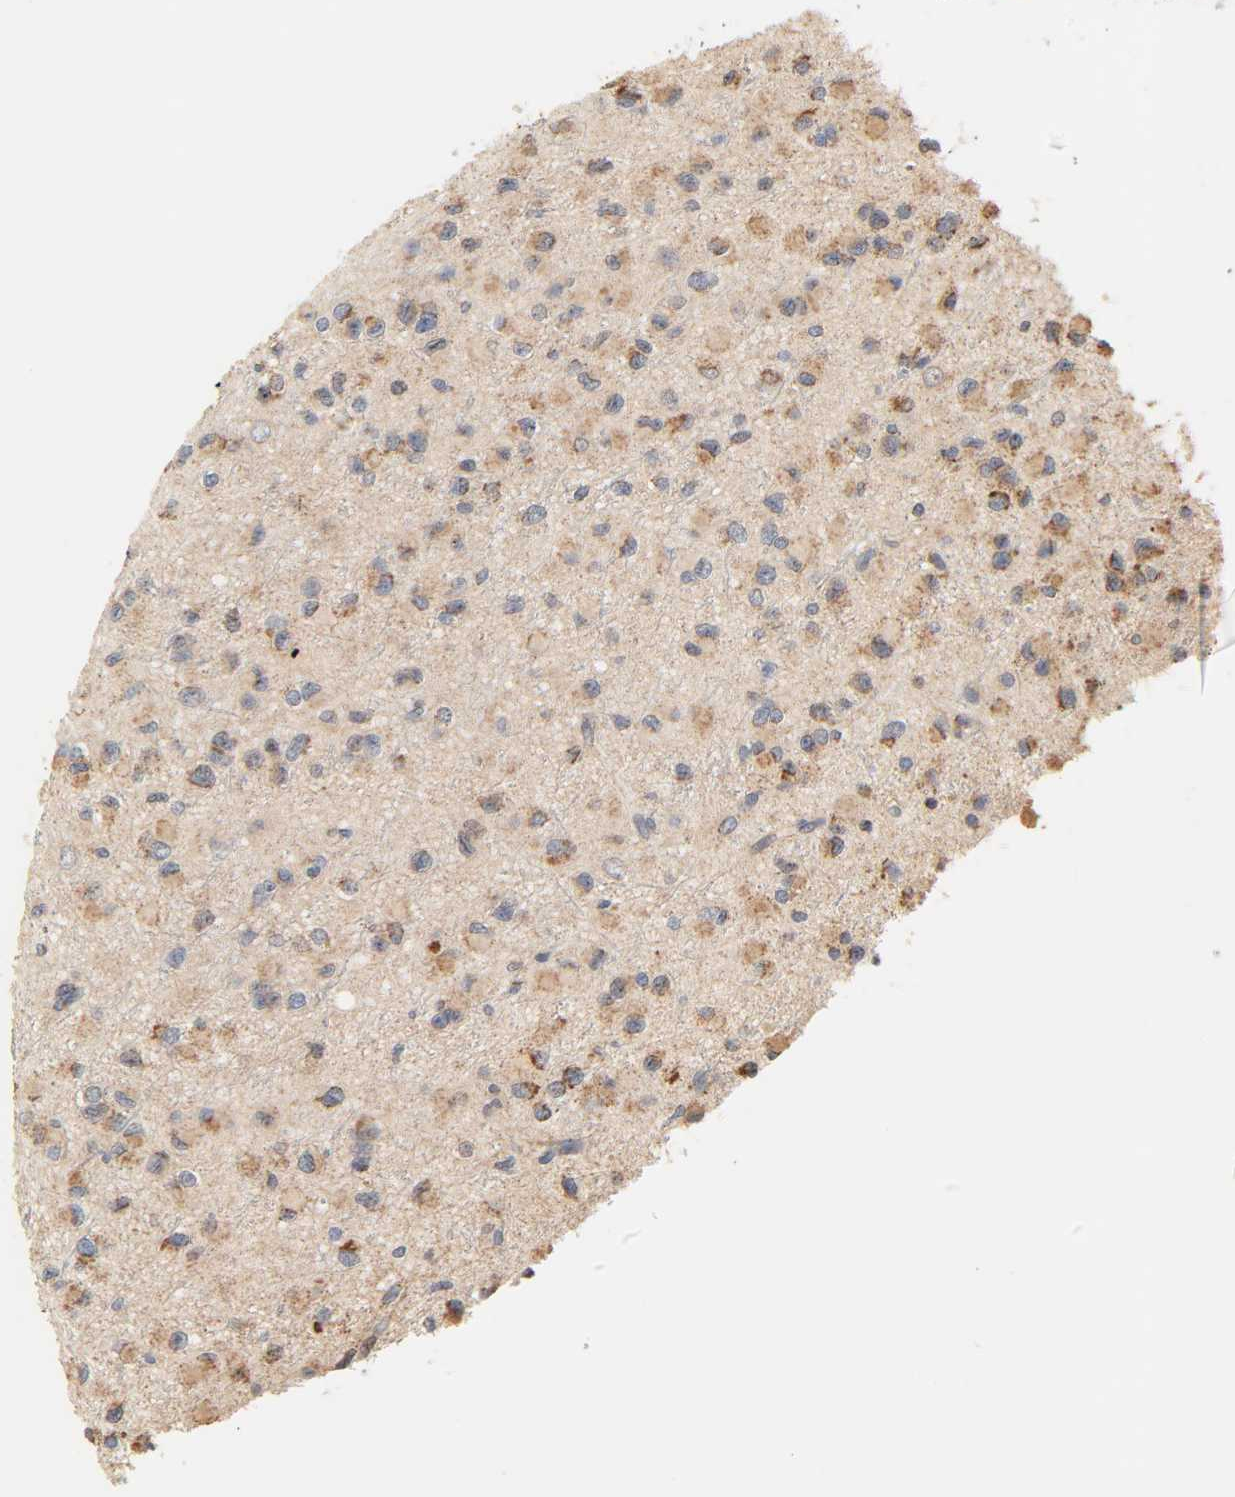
{"staining": {"intensity": "moderate", "quantity": ">75%", "location": "cytoplasmic/membranous"}, "tissue": "glioma", "cell_type": "Tumor cells", "image_type": "cancer", "snomed": [{"axis": "morphology", "description": "Glioma, malignant, Low grade"}, {"axis": "topography", "description": "Brain"}], "caption": "IHC of malignant glioma (low-grade) demonstrates medium levels of moderate cytoplasmic/membranous staining in about >75% of tumor cells. (Stains: DAB (3,3'-diaminobenzidine) in brown, nuclei in blue, Microscopy: brightfield microscopy at high magnification).", "gene": "ZMAT5", "patient": {"sex": "male", "age": 42}}